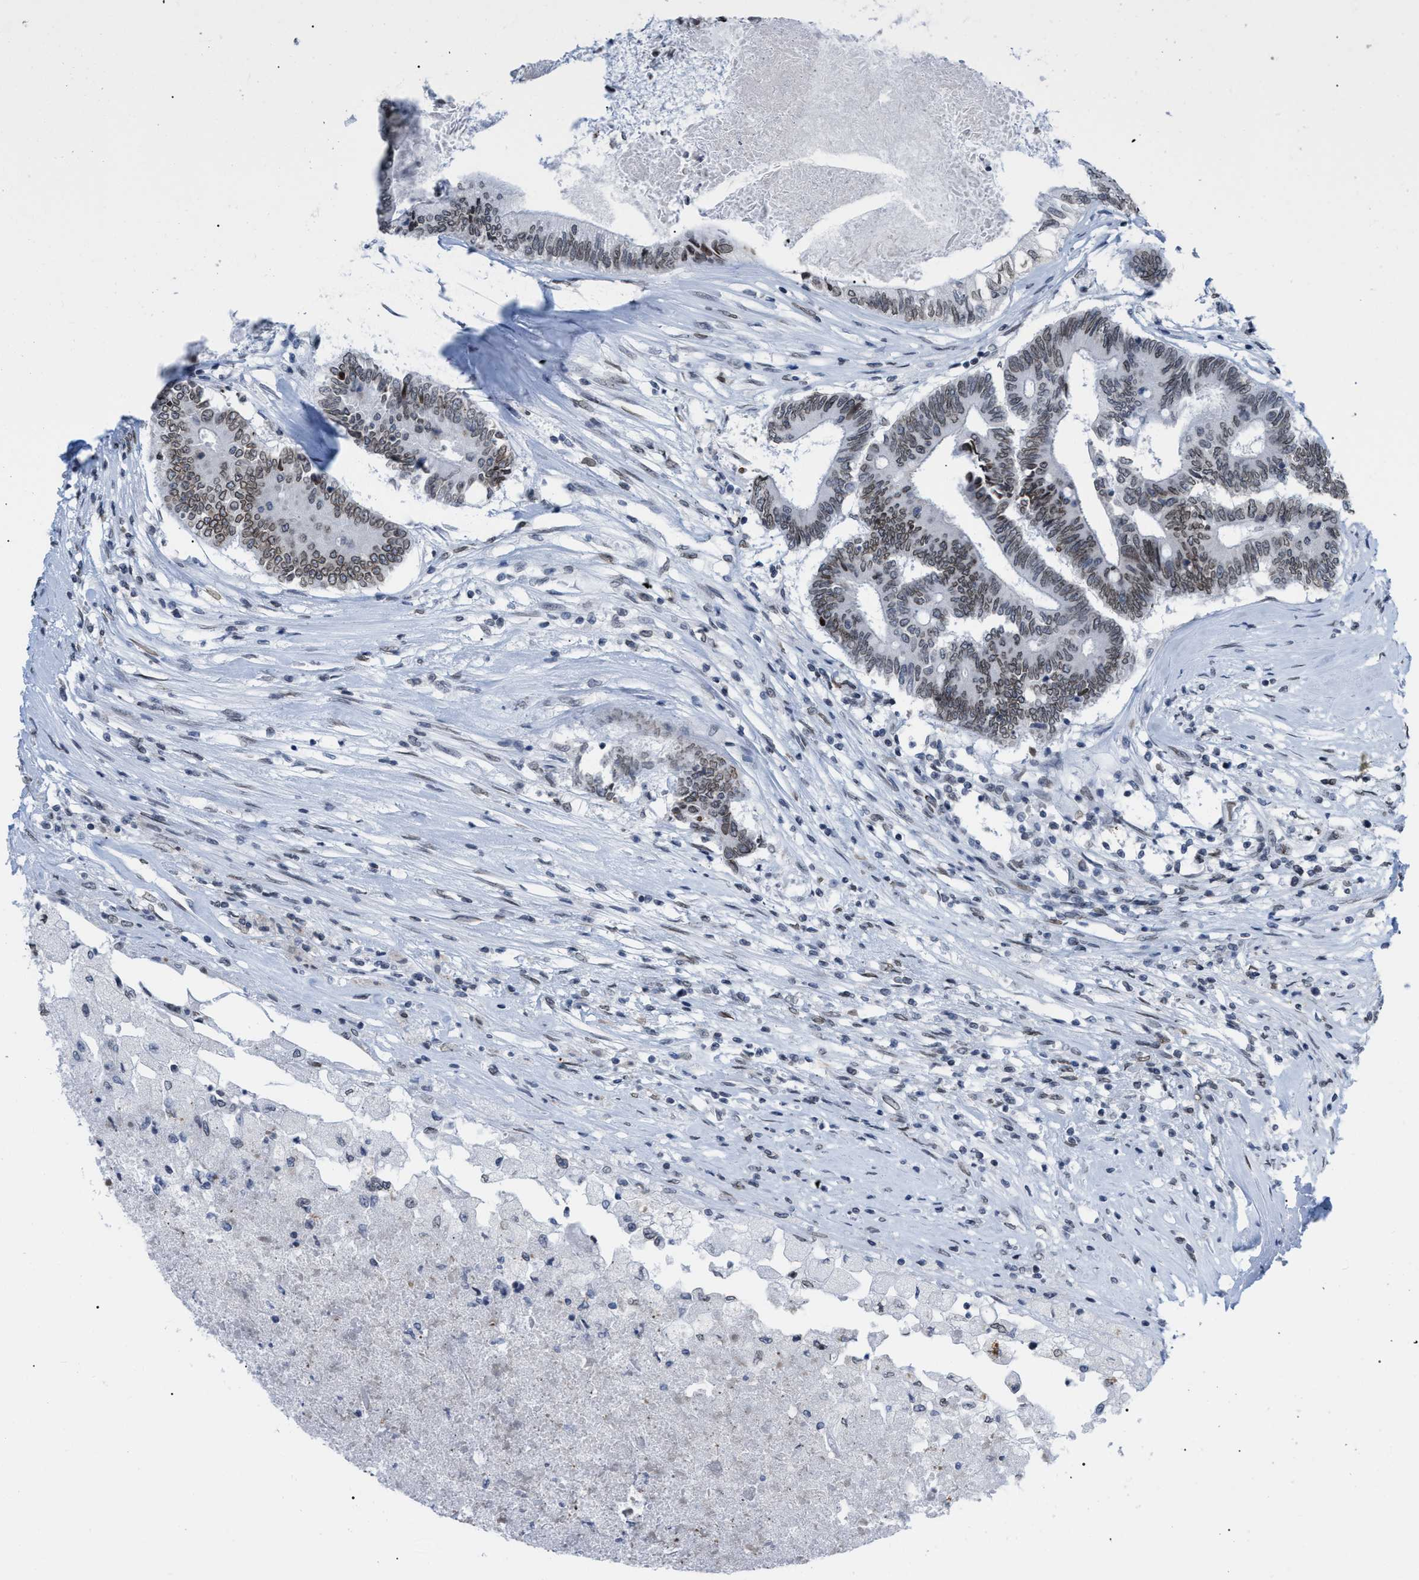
{"staining": {"intensity": "moderate", "quantity": "25%-75%", "location": "cytoplasmic/membranous,nuclear"}, "tissue": "colorectal cancer", "cell_type": "Tumor cells", "image_type": "cancer", "snomed": [{"axis": "morphology", "description": "Adenocarcinoma, NOS"}, {"axis": "topography", "description": "Rectum"}], "caption": "DAB immunohistochemical staining of colorectal adenocarcinoma demonstrates moderate cytoplasmic/membranous and nuclear protein staining in about 25%-75% of tumor cells.", "gene": "TPR", "patient": {"sex": "male", "age": 63}}